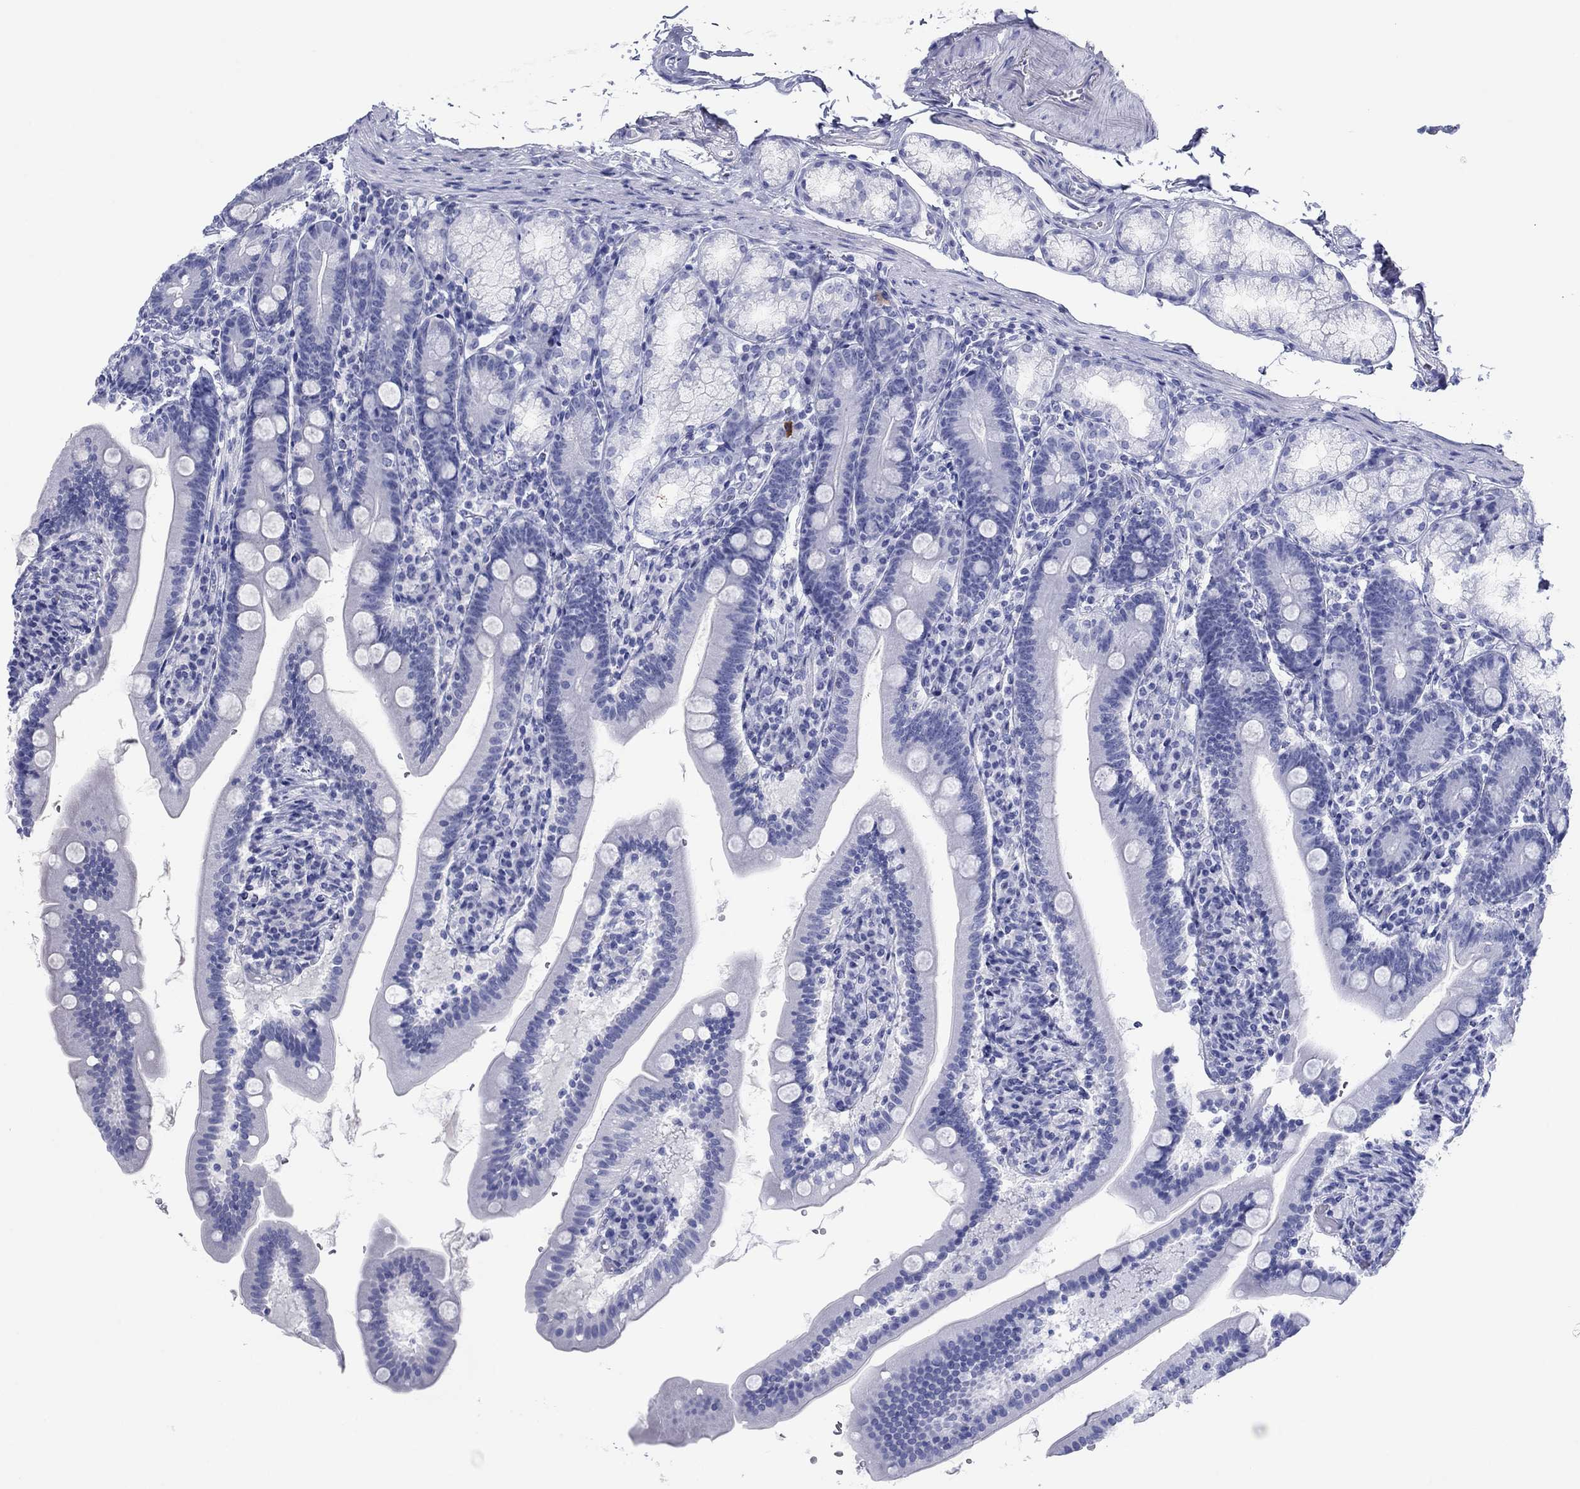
{"staining": {"intensity": "negative", "quantity": "none", "location": "none"}, "tissue": "duodenum", "cell_type": "Glandular cells", "image_type": "normal", "snomed": [{"axis": "morphology", "description": "Normal tissue, NOS"}, {"axis": "topography", "description": "Duodenum"}], "caption": "IHC of normal duodenum shows no positivity in glandular cells.", "gene": "ATP4A", "patient": {"sex": "female", "age": 67}}